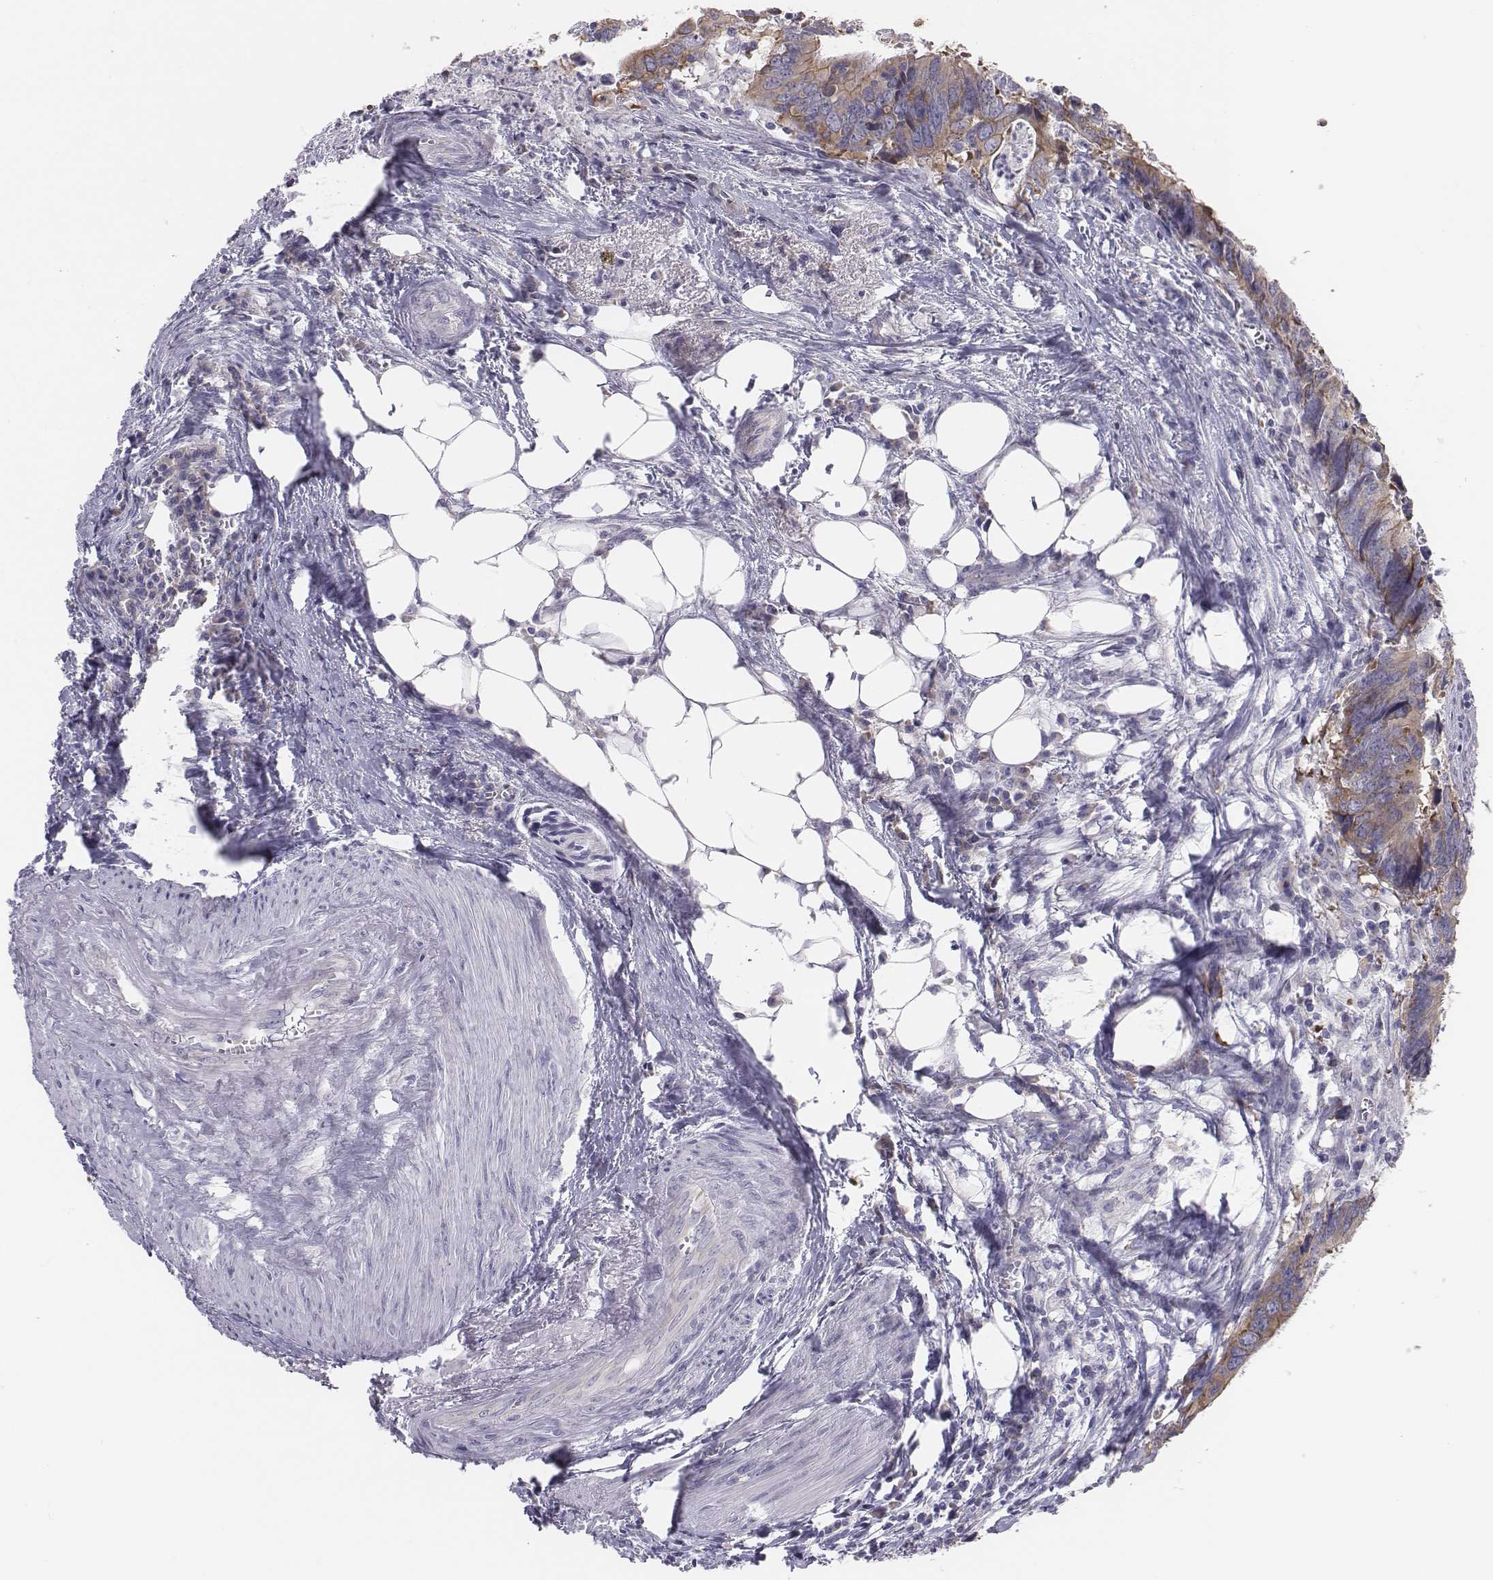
{"staining": {"intensity": "weak", "quantity": "25%-75%", "location": "cytoplasmic/membranous"}, "tissue": "colorectal cancer", "cell_type": "Tumor cells", "image_type": "cancer", "snomed": [{"axis": "morphology", "description": "Adenocarcinoma, NOS"}, {"axis": "topography", "description": "Colon"}], "caption": "Immunohistochemical staining of colorectal adenocarcinoma reveals low levels of weak cytoplasmic/membranous protein positivity in about 25%-75% of tumor cells.", "gene": "CHST14", "patient": {"sex": "female", "age": 82}}